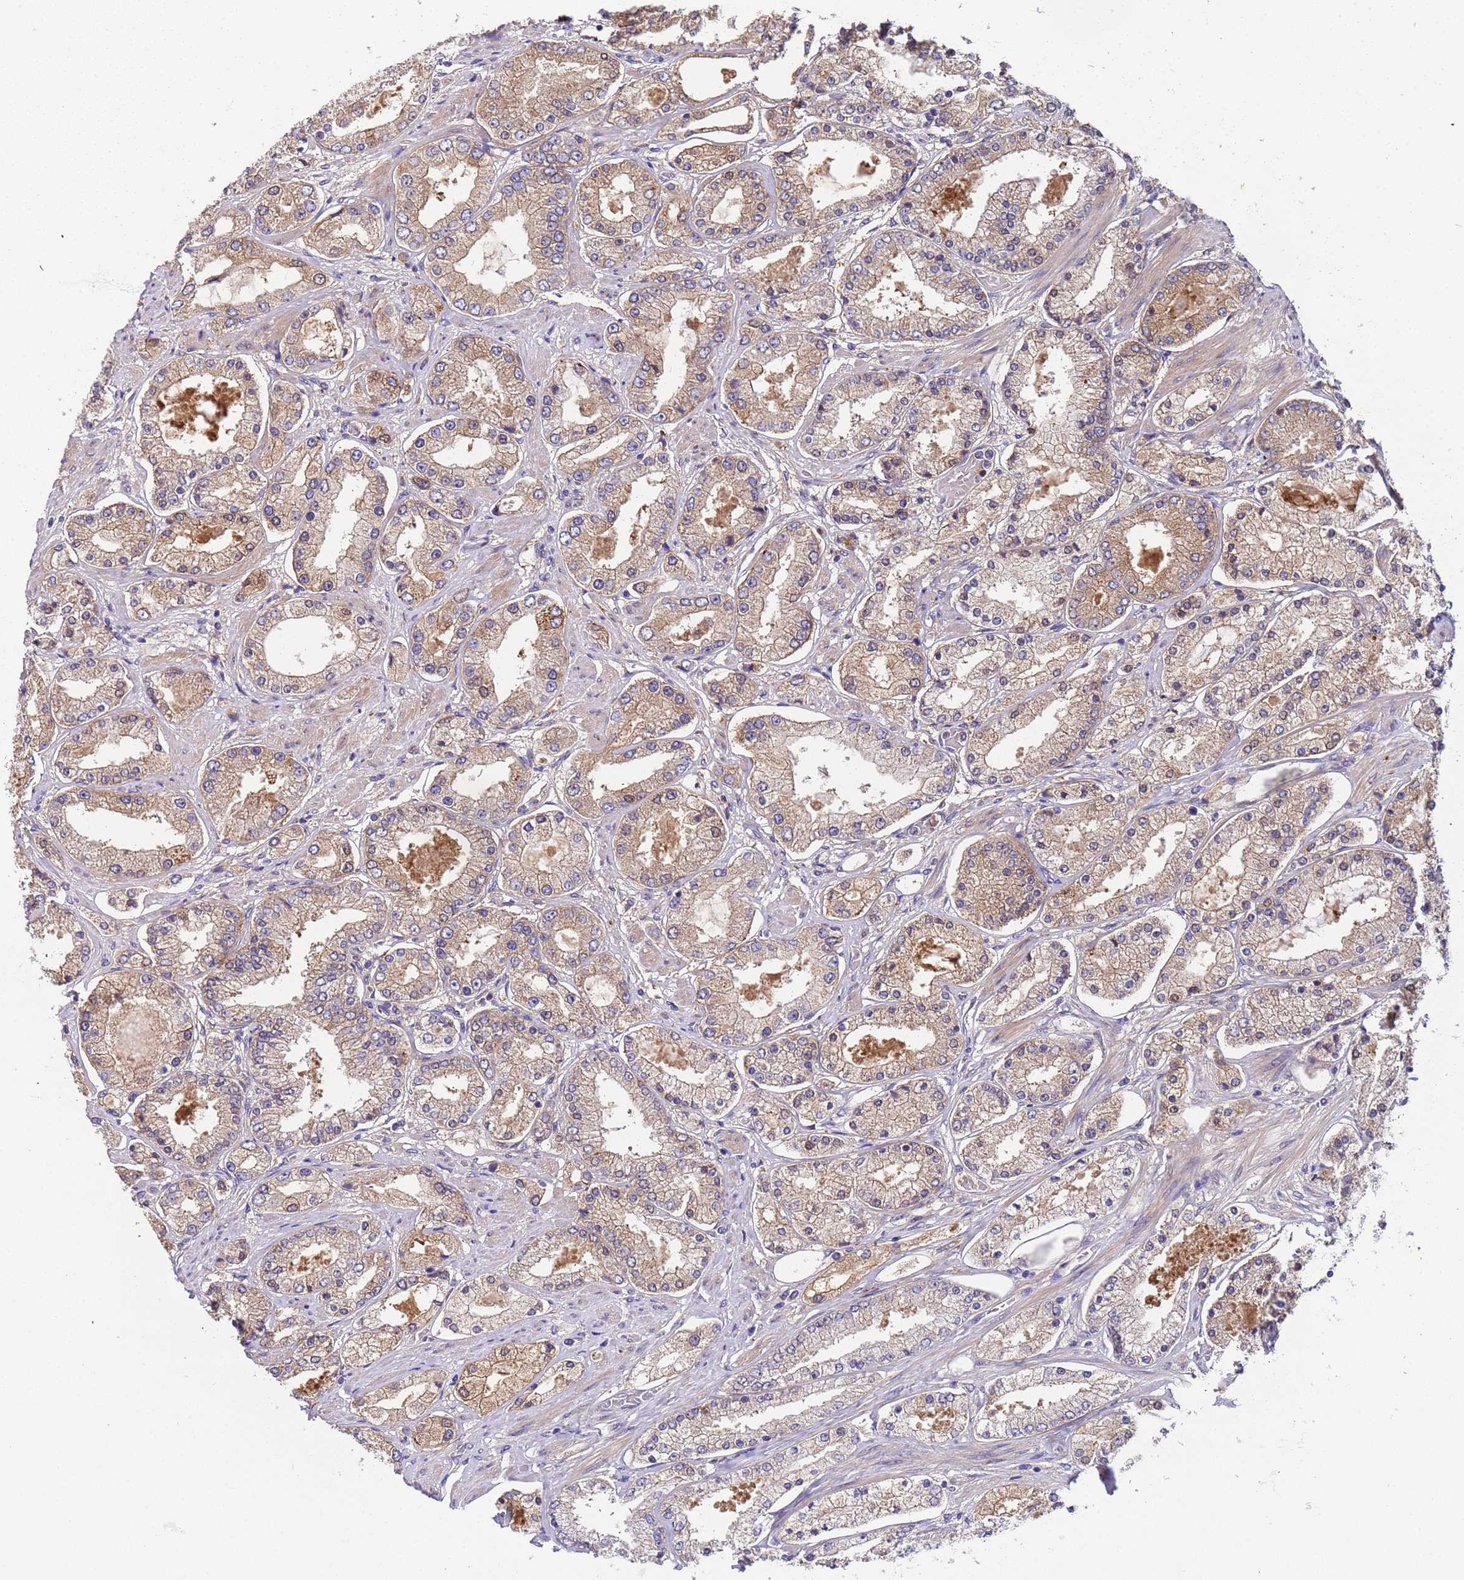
{"staining": {"intensity": "weak", "quantity": ">75%", "location": "cytoplasmic/membranous"}, "tissue": "prostate cancer", "cell_type": "Tumor cells", "image_type": "cancer", "snomed": [{"axis": "morphology", "description": "Adenocarcinoma, High grade"}, {"axis": "topography", "description": "Prostate"}], "caption": "Weak cytoplasmic/membranous staining for a protein is seen in approximately >75% of tumor cells of prostate high-grade adenocarcinoma using IHC.", "gene": "PAQR7", "patient": {"sex": "male", "age": 69}}